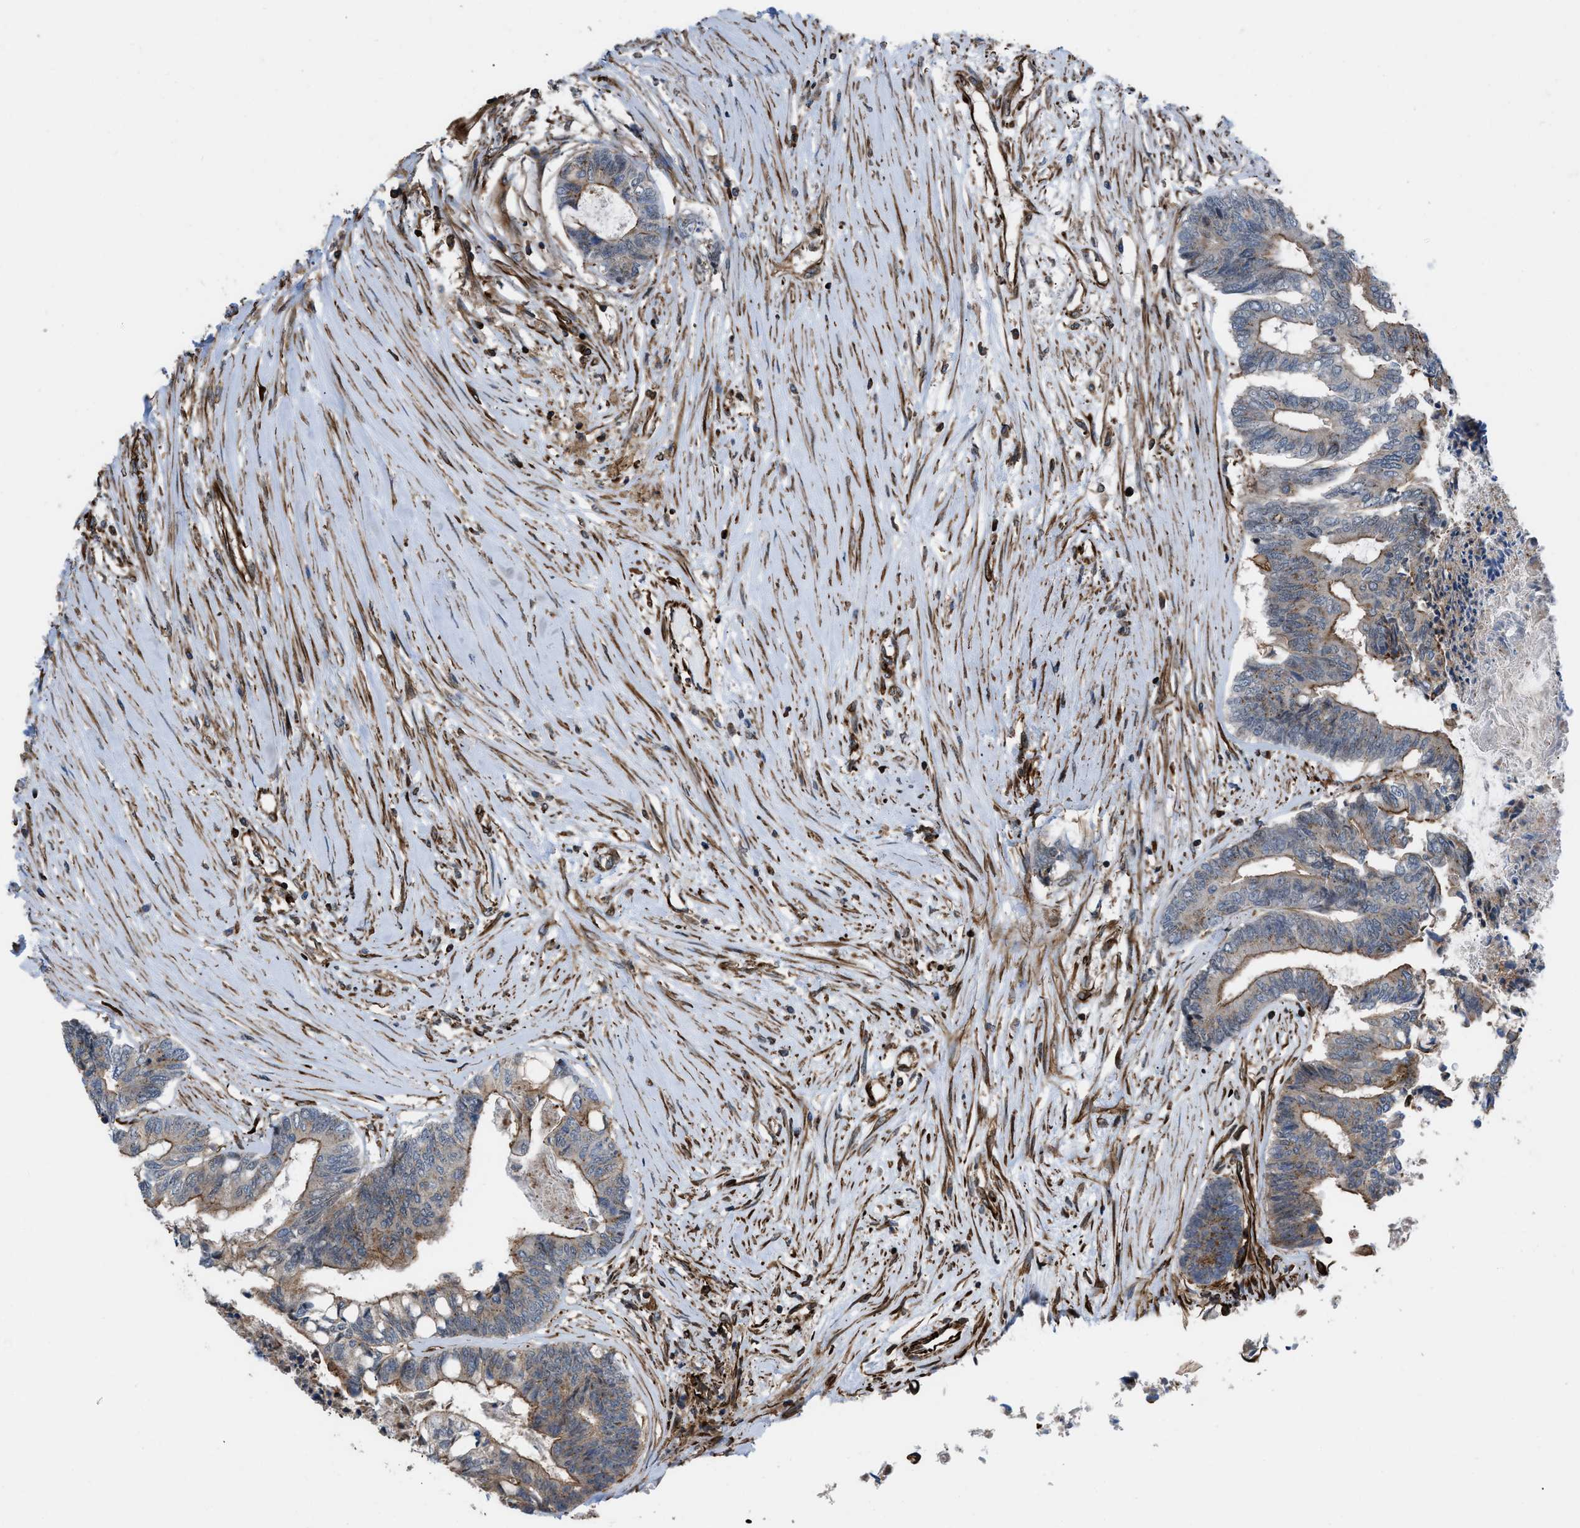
{"staining": {"intensity": "weak", "quantity": "25%-75%", "location": "cytoplasmic/membranous"}, "tissue": "colorectal cancer", "cell_type": "Tumor cells", "image_type": "cancer", "snomed": [{"axis": "morphology", "description": "Adenocarcinoma, NOS"}, {"axis": "topography", "description": "Rectum"}], "caption": "Adenocarcinoma (colorectal) was stained to show a protein in brown. There is low levels of weak cytoplasmic/membranous expression in approximately 25%-75% of tumor cells. Nuclei are stained in blue.", "gene": "PTPRE", "patient": {"sex": "male", "age": 63}}